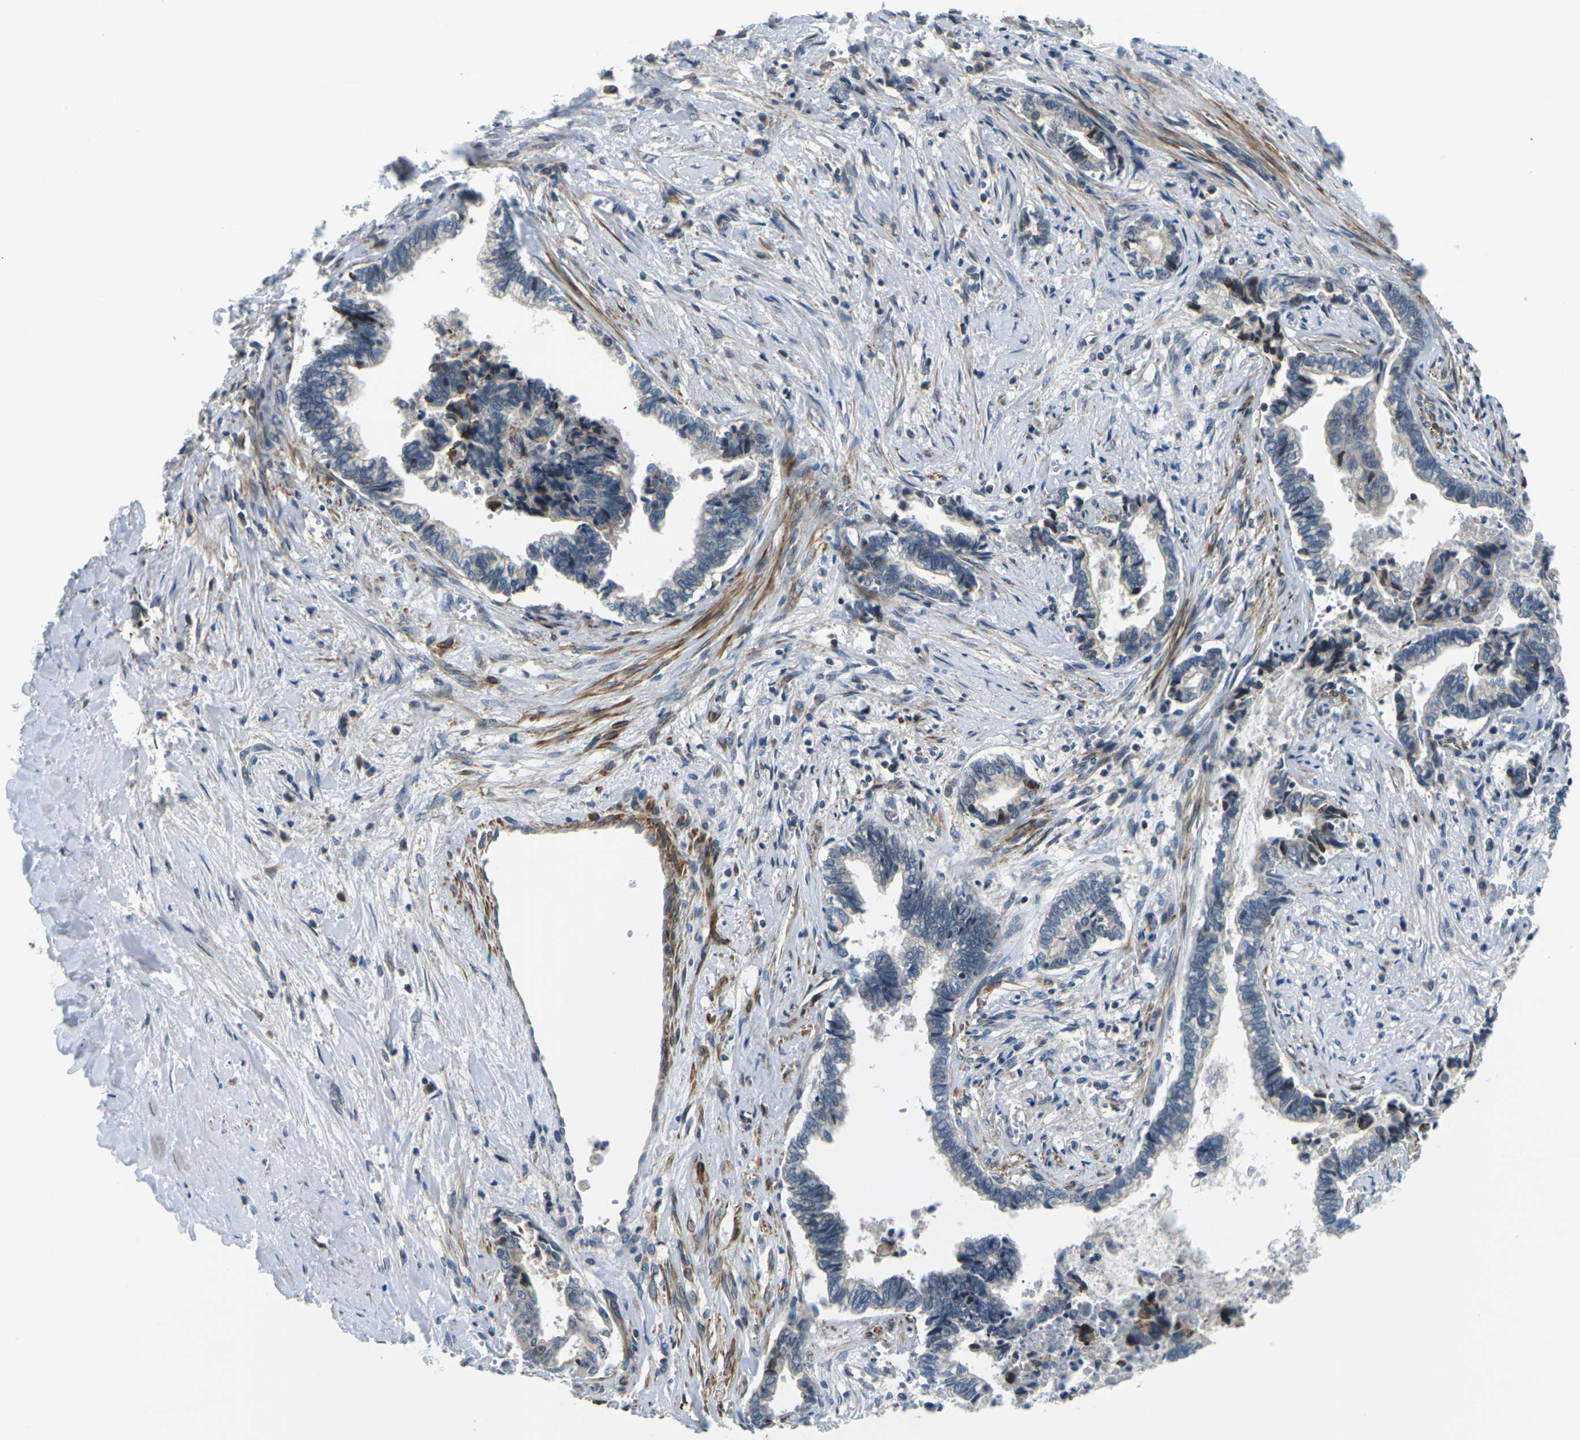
{"staining": {"intensity": "negative", "quantity": "none", "location": "none"}, "tissue": "liver cancer", "cell_type": "Tumor cells", "image_type": "cancer", "snomed": [{"axis": "morphology", "description": "Cholangiocarcinoma"}, {"axis": "topography", "description": "Liver"}], "caption": "This micrograph is of liver cholangiocarcinoma stained with IHC to label a protein in brown with the nuclei are counter-stained blue. There is no positivity in tumor cells.", "gene": "SLC13A3", "patient": {"sex": "male", "age": 57}}